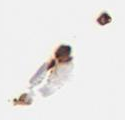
{"staining": {"intensity": "strong", "quantity": "25%-75%", "location": "cytoplasmic/membranous"}, "tissue": "bone marrow", "cell_type": "Hematopoietic cells", "image_type": "normal", "snomed": [{"axis": "morphology", "description": "Normal tissue, NOS"}, {"axis": "topography", "description": "Bone marrow"}], "caption": "Immunohistochemistry (IHC) (DAB) staining of unremarkable bone marrow shows strong cytoplasmic/membranous protein expression in about 25%-75% of hematopoietic cells.", "gene": "AQP1", "patient": {"sex": "male", "age": 75}}